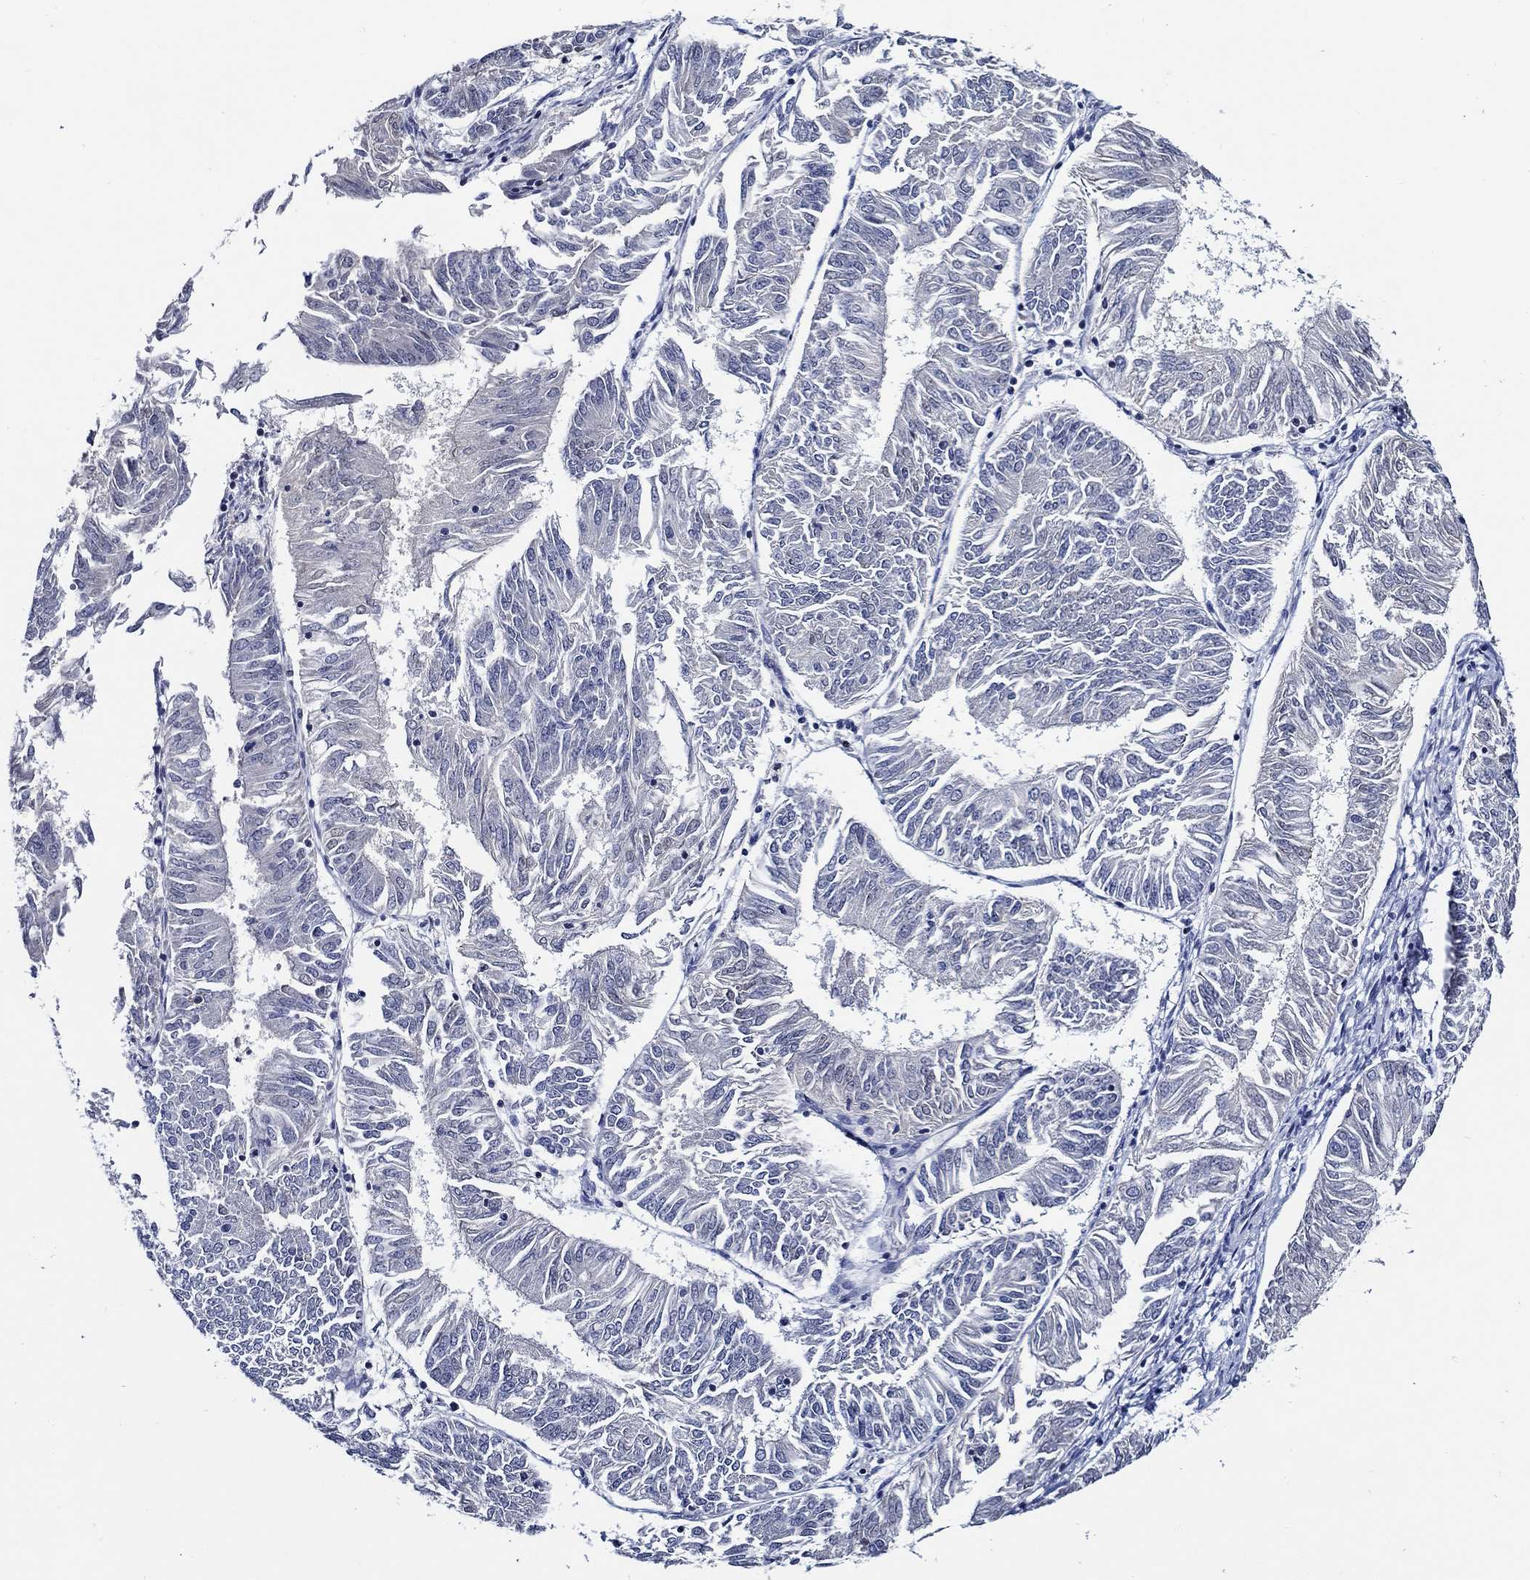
{"staining": {"intensity": "negative", "quantity": "none", "location": "none"}, "tissue": "endometrial cancer", "cell_type": "Tumor cells", "image_type": "cancer", "snomed": [{"axis": "morphology", "description": "Adenocarcinoma, NOS"}, {"axis": "topography", "description": "Endometrium"}], "caption": "Immunohistochemistry (IHC) of human endometrial cancer (adenocarcinoma) displays no positivity in tumor cells. (DAB (3,3'-diaminobenzidine) IHC, high magnification).", "gene": "C8orf48", "patient": {"sex": "female", "age": 58}}